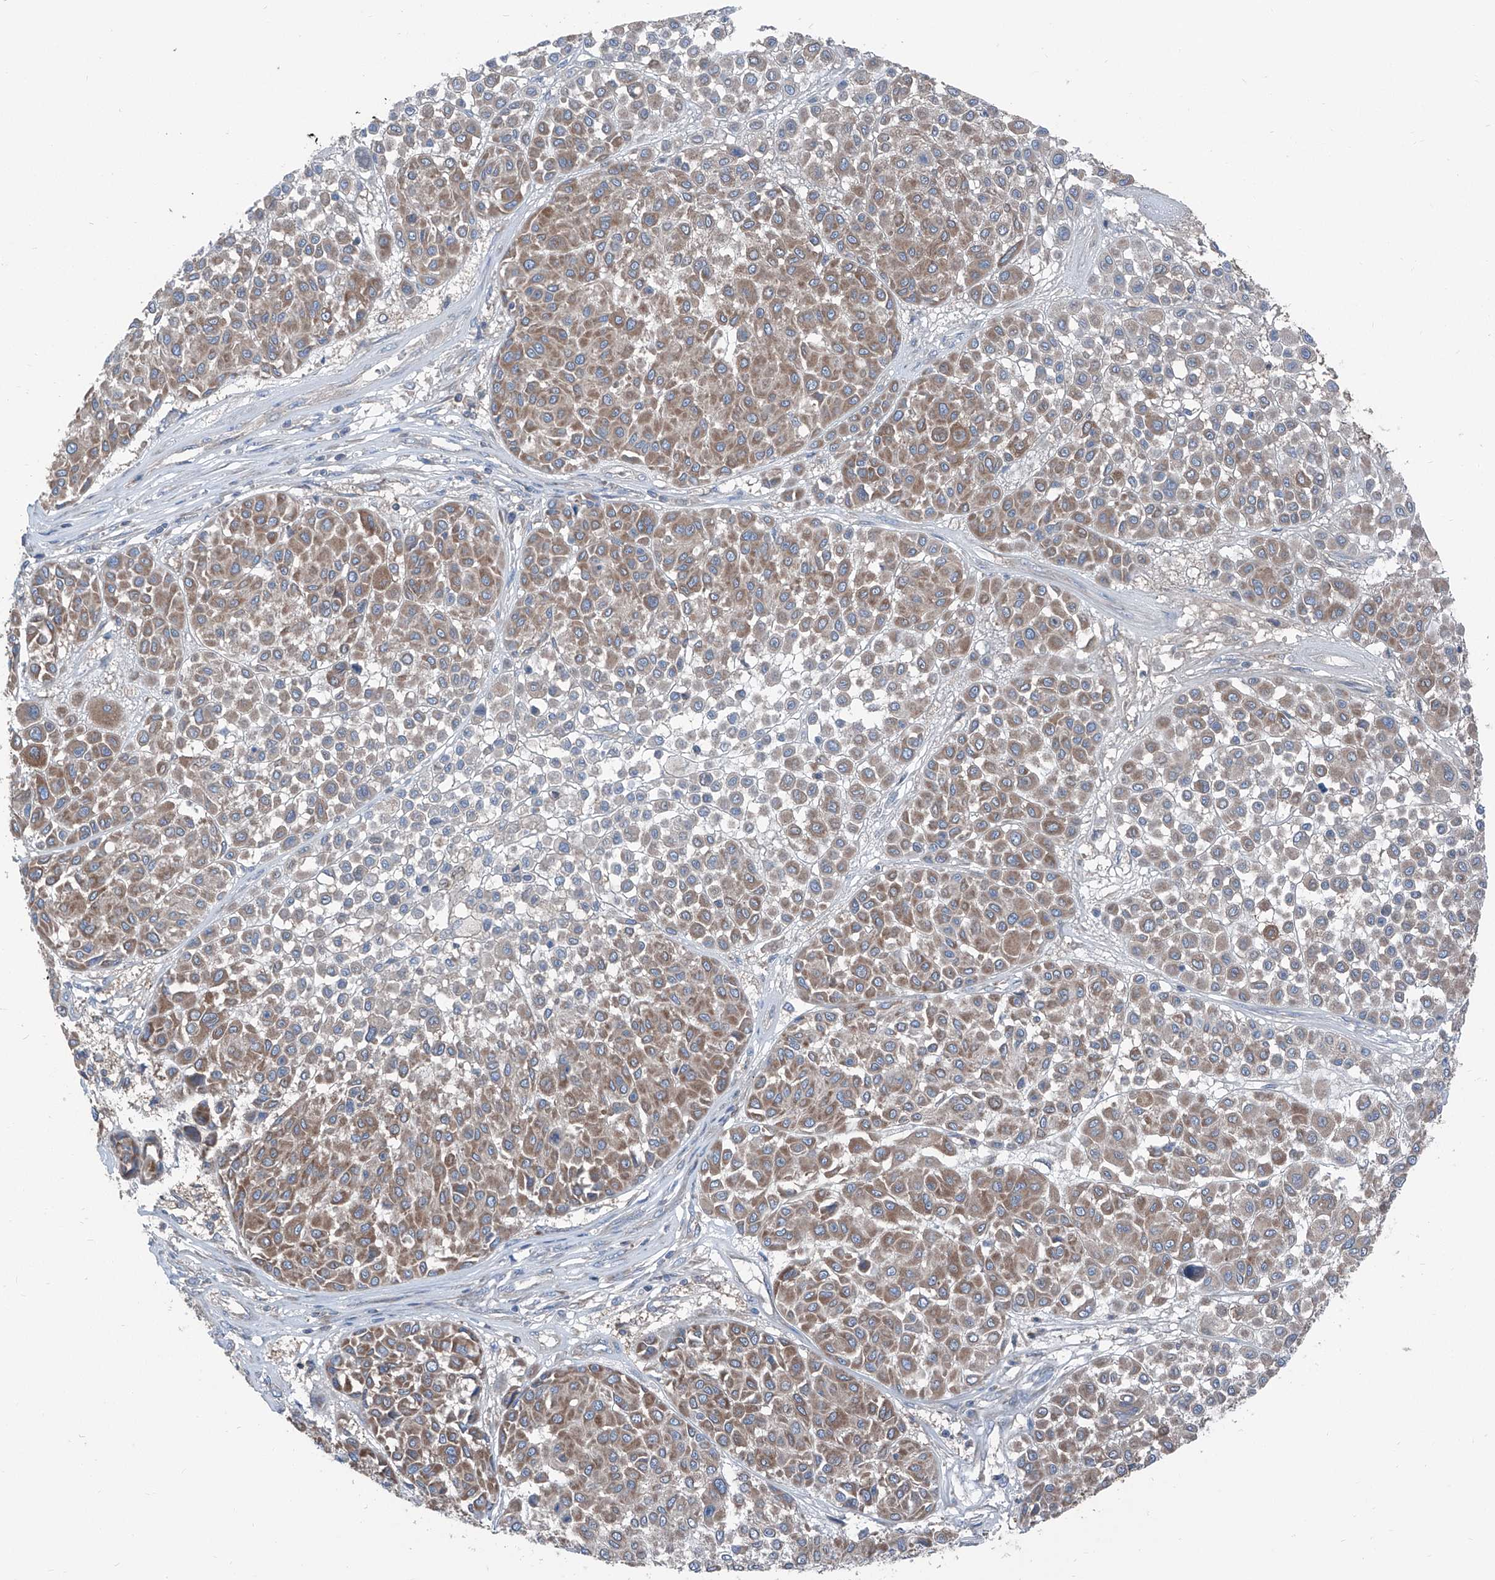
{"staining": {"intensity": "moderate", "quantity": "25%-75%", "location": "cytoplasmic/membranous"}, "tissue": "melanoma", "cell_type": "Tumor cells", "image_type": "cancer", "snomed": [{"axis": "morphology", "description": "Malignant melanoma, Metastatic site"}, {"axis": "topography", "description": "Soft tissue"}], "caption": "This image reveals malignant melanoma (metastatic site) stained with IHC to label a protein in brown. The cytoplasmic/membranous of tumor cells show moderate positivity for the protein. Nuclei are counter-stained blue.", "gene": "GPAT3", "patient": {"sex": "male", "age": 41}}